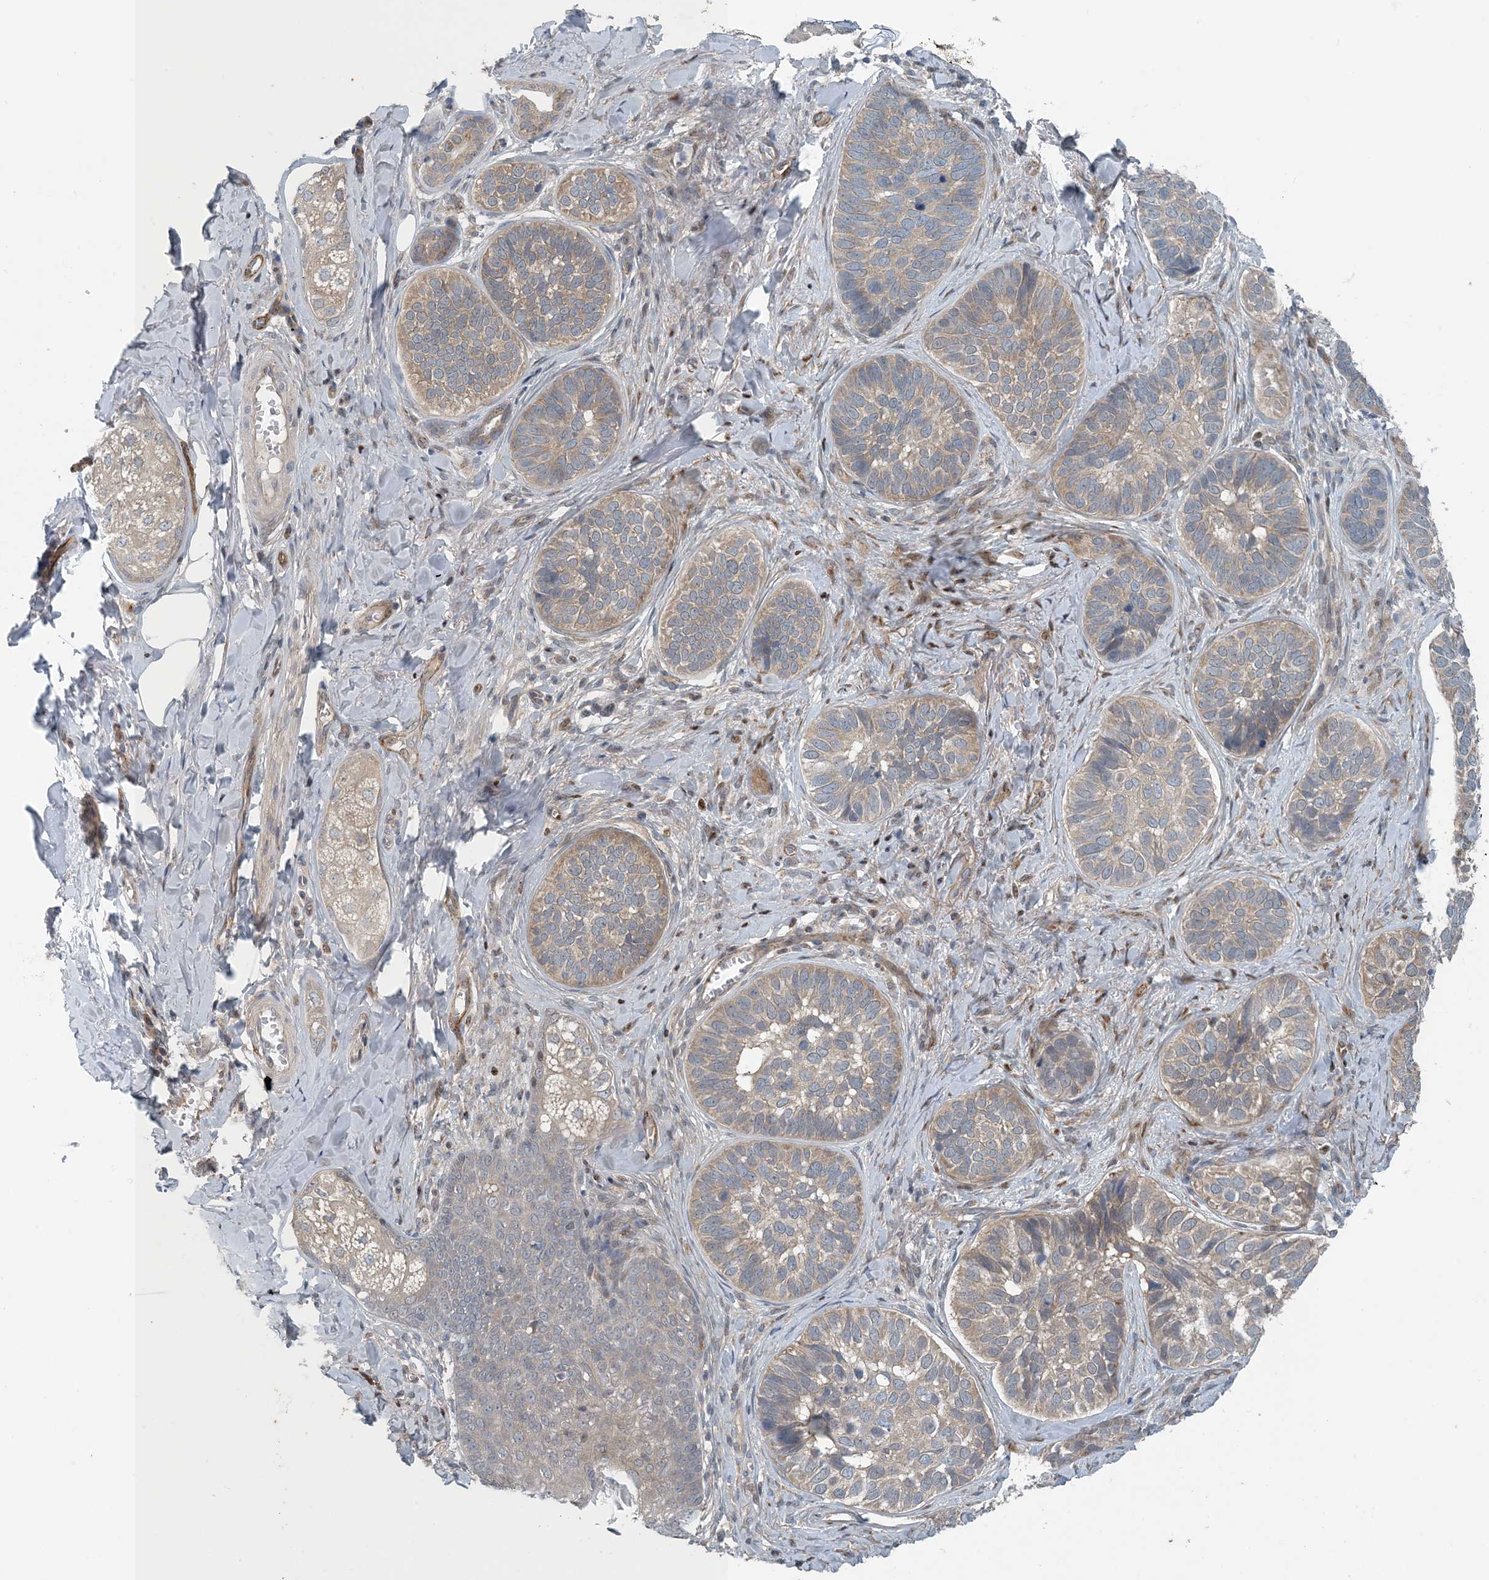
{"staining": {"intensity": "weak", "quantity": "25%-75%", "location": "cytoplasmic/membranous"}, "tissue": "skin cancer", "cell_type": "Tumor cells", "image_type": "cancer", "snomed": [{"axis": "morphology", "description": "Basal cell carcinoma"}, {"axis": "topography", "description": "Skin"}], "caption": "Human basal cell carcinoma (skin) stained with a protein marker displays weak staining in tumor cells.", "gene": "HIKESHI", "patient": {"sex": "male", "age": 62}}